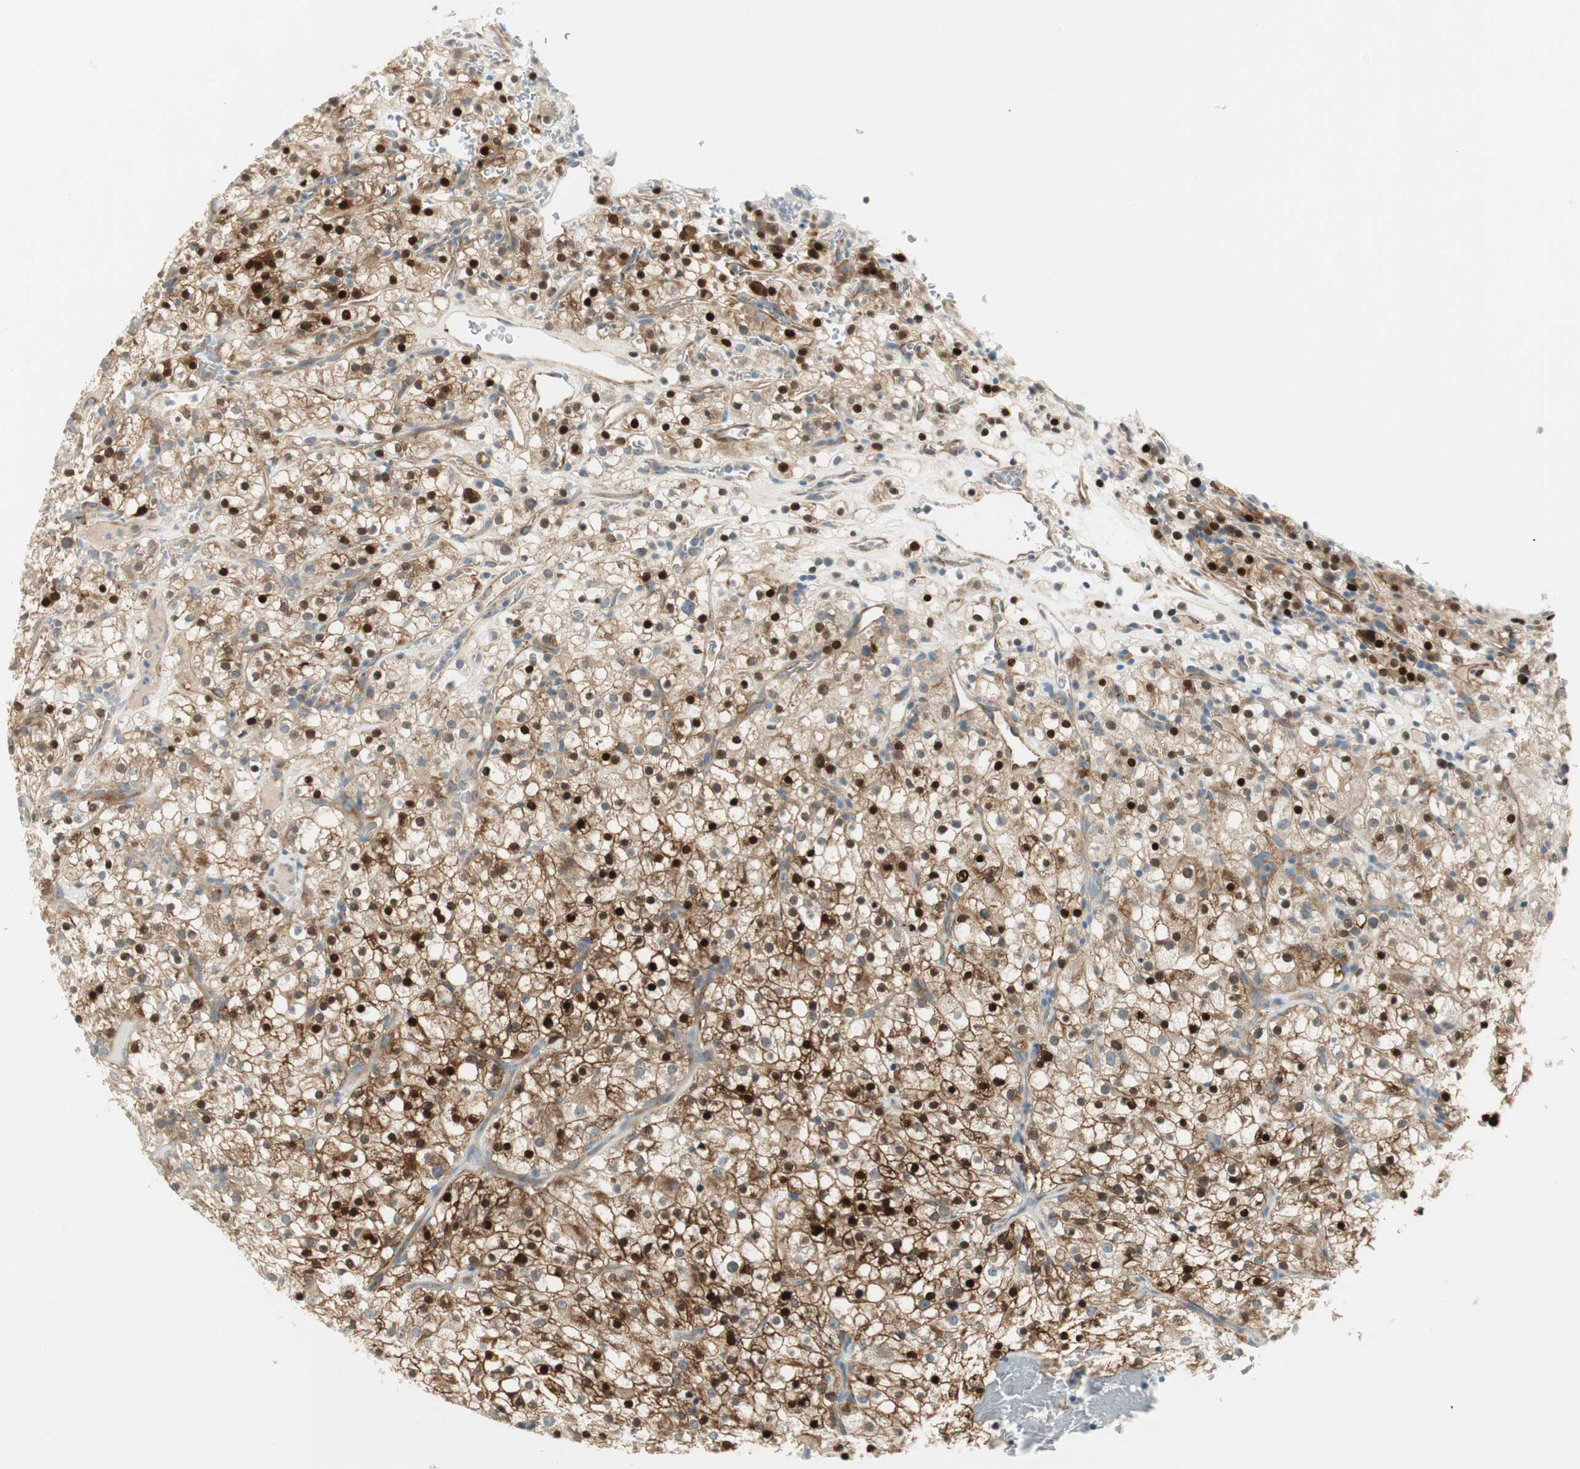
{"staining": {"intensity": "strong", "quantity": ">75%", "location": "cytoplasmic/membranous"}, "tissue": "renal cancer", "cell_type": "Tumor cells", "image_type": "cancer", "snomed": [{"axis": "morphology", "description": "Normal tissue, NOS"}, {"axis": "morphology", "description": "Adenocarcinoma, NOS"}, {"axis": "topography", "description": "Kidney"}], "caption": "High-magnification brightfield microscopy of adenocarcinoma (renal) stained with DAB (3,3'-diaminobenzidine) (brown) and counterstained with hematoxylin (blue). tumor cells exhibit strong cytoplasmic/membranous staining is seen in approximately>75% of cells. (IHC, brightfield microscopy, high magnification).", "gene": "STON1-GTF2A1L", "patient": {"sex": "female", "age": 72}}